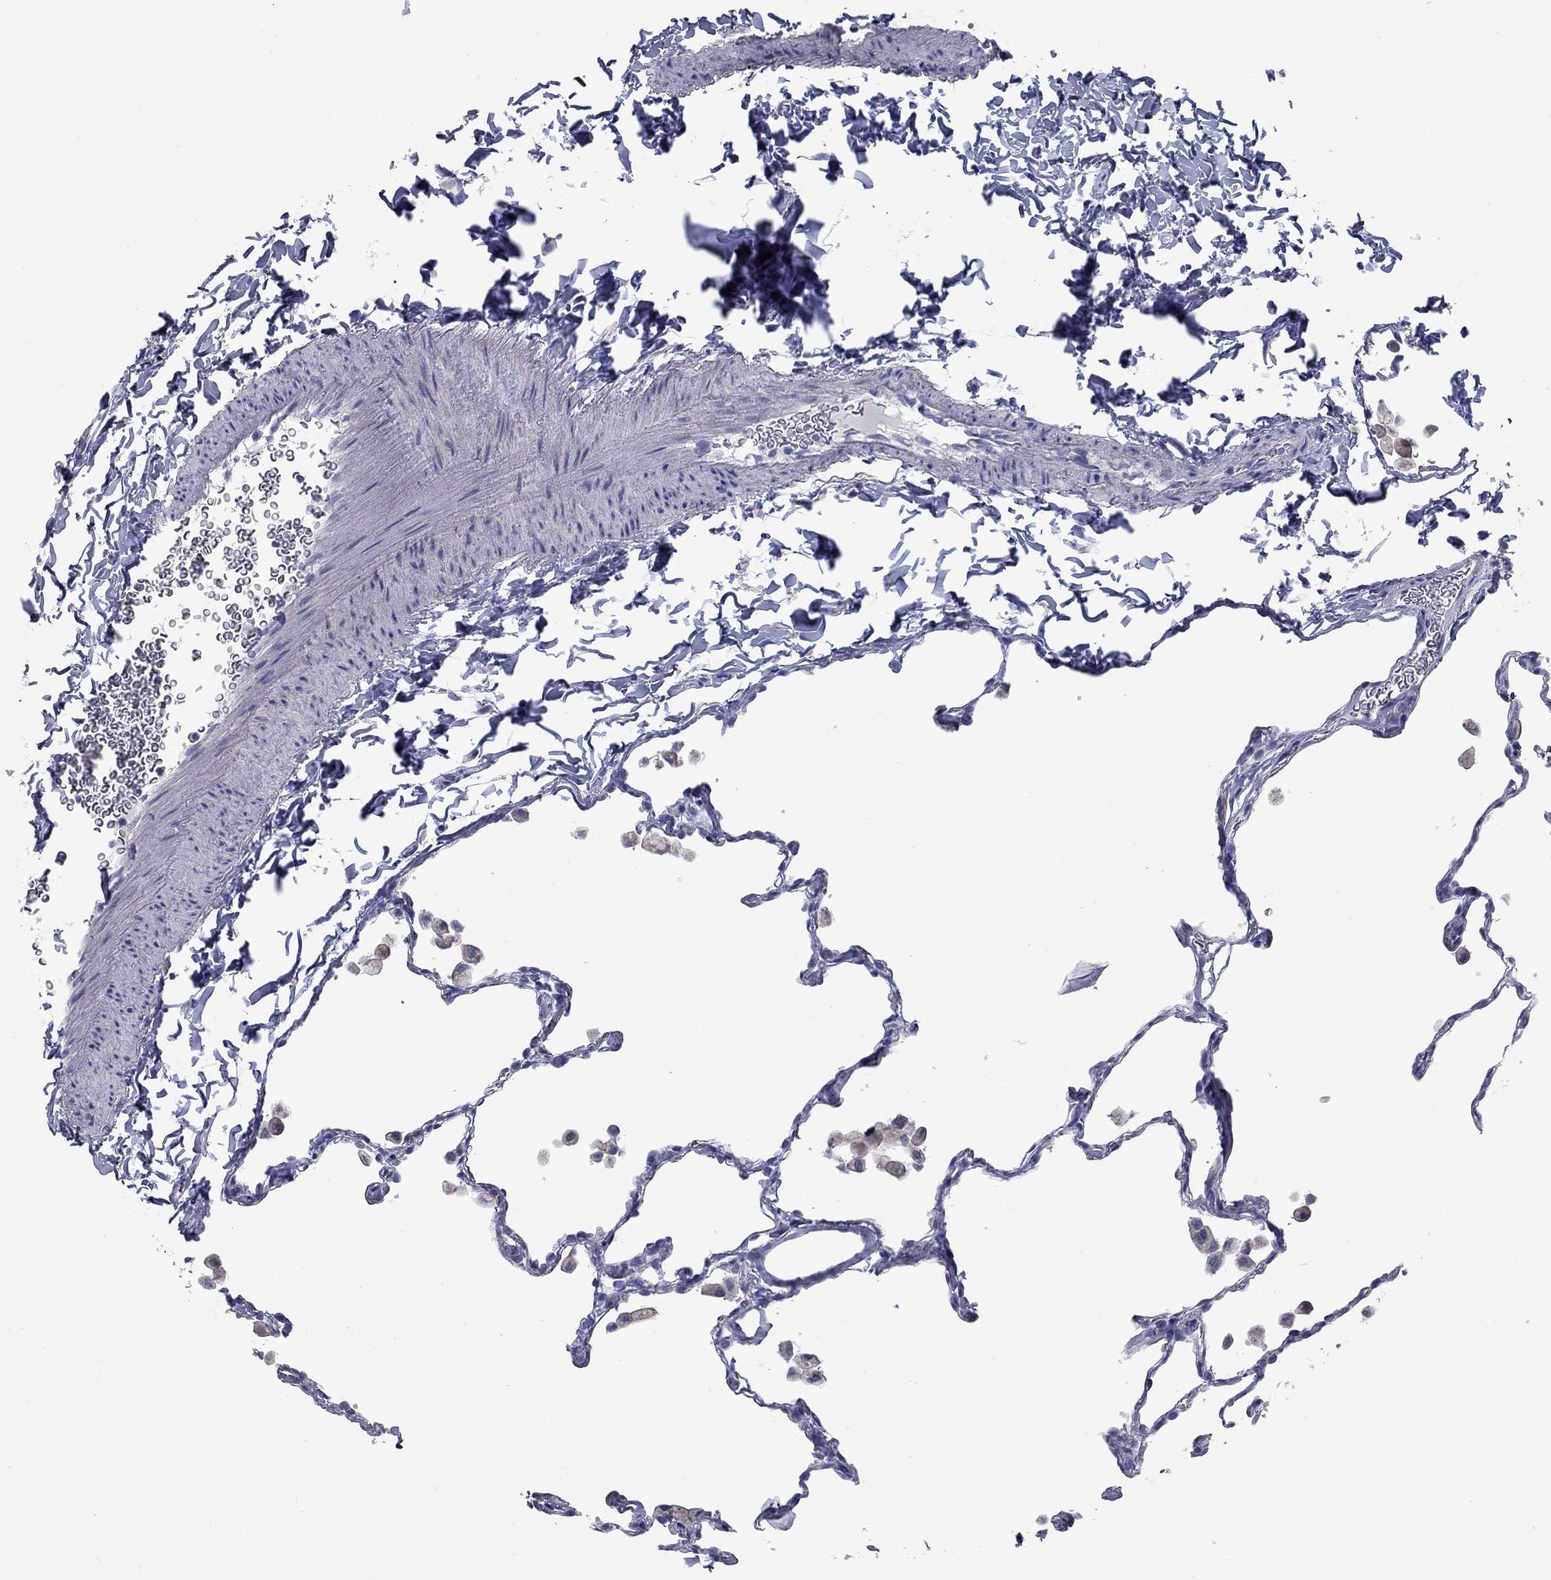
{"staining": {"intensity": "negative", "quantity": "none", "location": "none"}, "tissue": "lung", "cell_type": "Alveolar cells", "image_type": "normal", "snomed": [{"axis": "morphology", "description": "Normal tissue, NOS"}, {"axis": "topography", "description": "Lung"}], "caption": "There is no significant positivity in alveolar cells of lung. Nuclei are stained in blue.", "gene": "KIRREL2", "patient": {"sex": "female", "age": 47}}